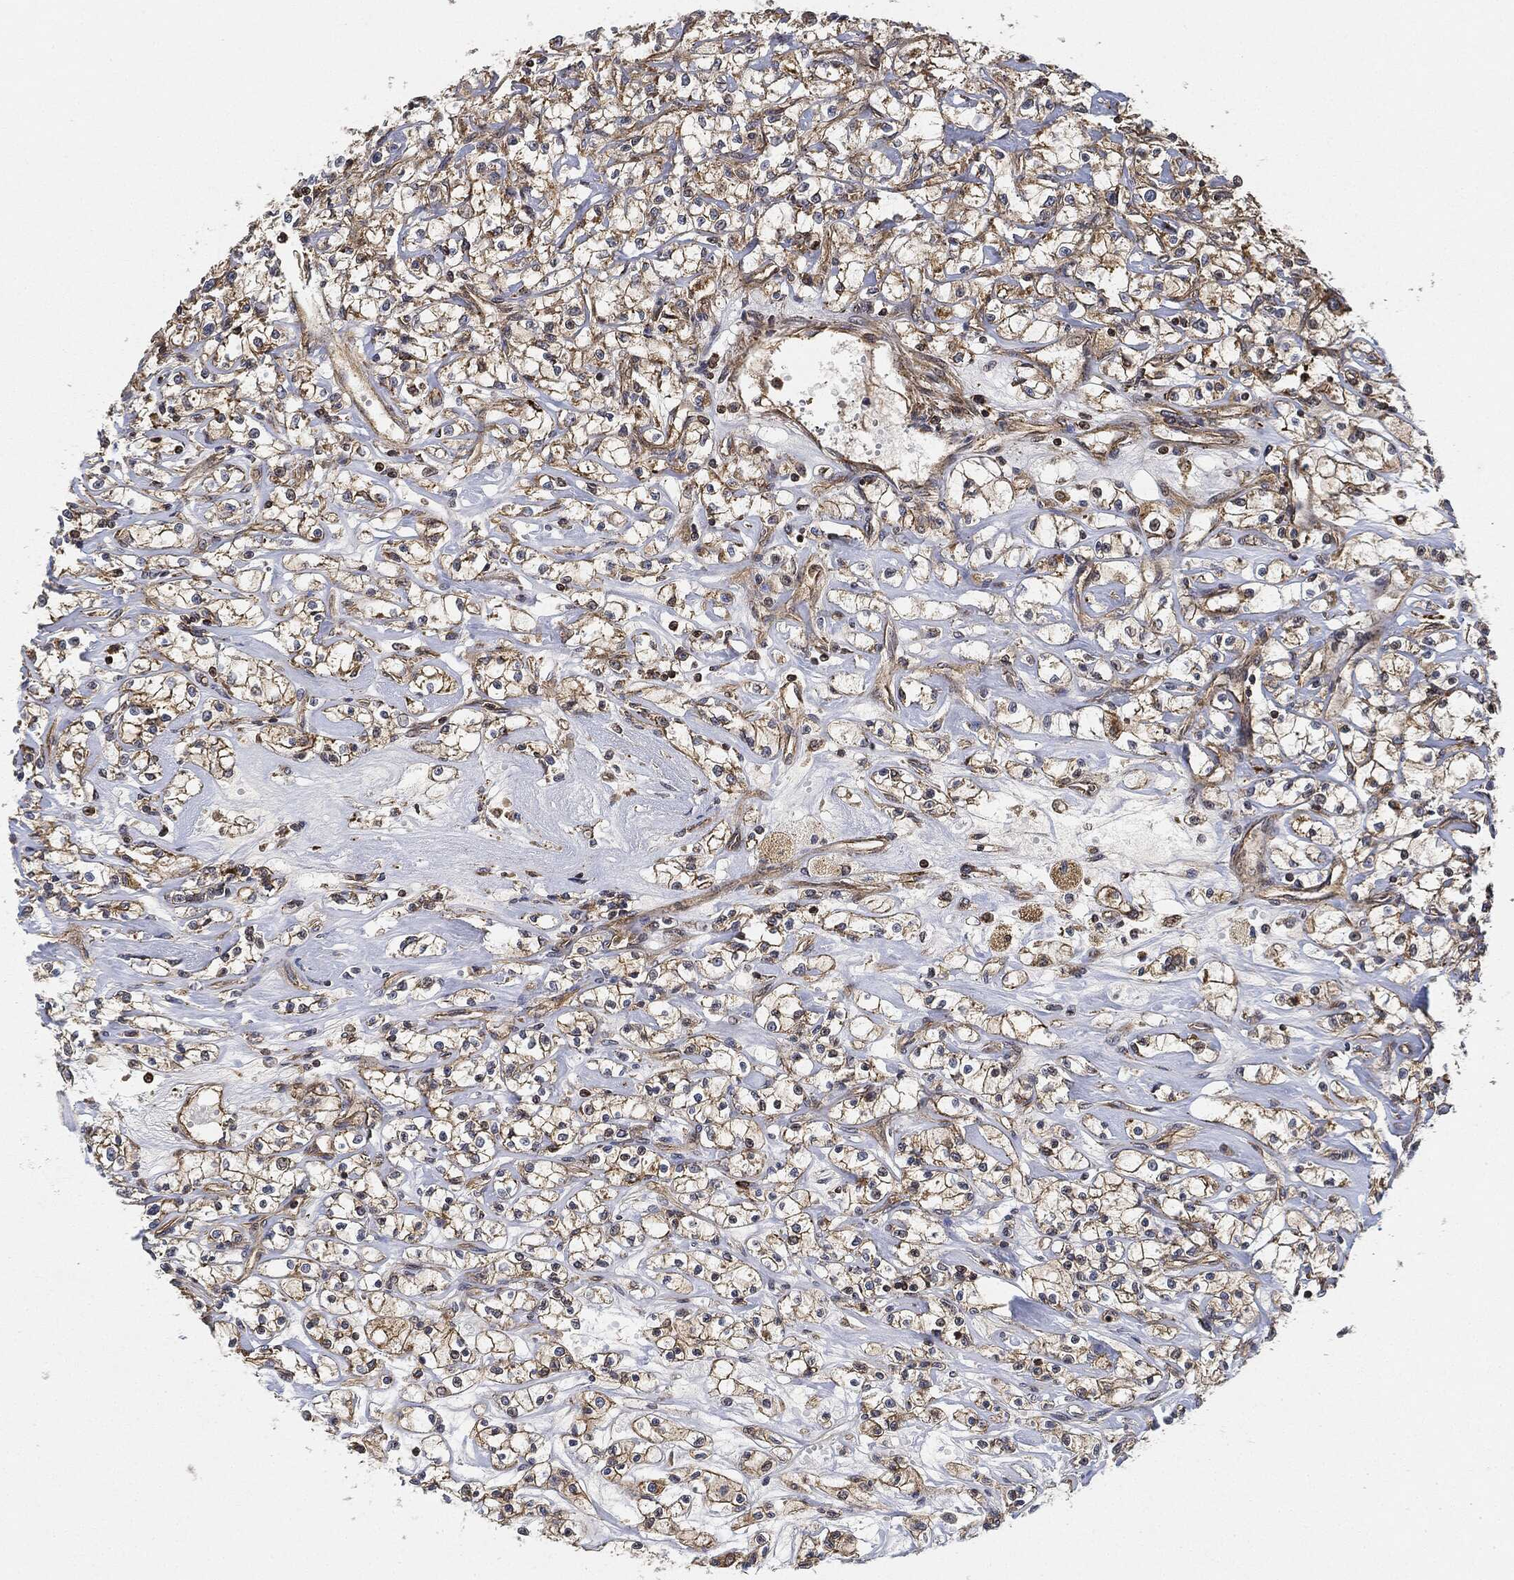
{"staining": {"intensity": "moderate", "quantity": "25%-75%", "location": "cytoplasmic/membranous"}, "tissue": "renal cancer", "cell_type": "Tumor cells", "image_type": "cancer", "snomed": [{"axis": "morphology", "description": "Adenocarcinoma, NOS"}, {"axis": "topography", "description": "Kidney"}], "caption": "Renal adenocarcinoma was stained to show a protein in brown. There is medium levels of moderate cytoplasmic/membranous staining in about 25%-75% of tumor cells.", "gene": "MAP3K3", "patient": {"sex": "female", "age": 59}}